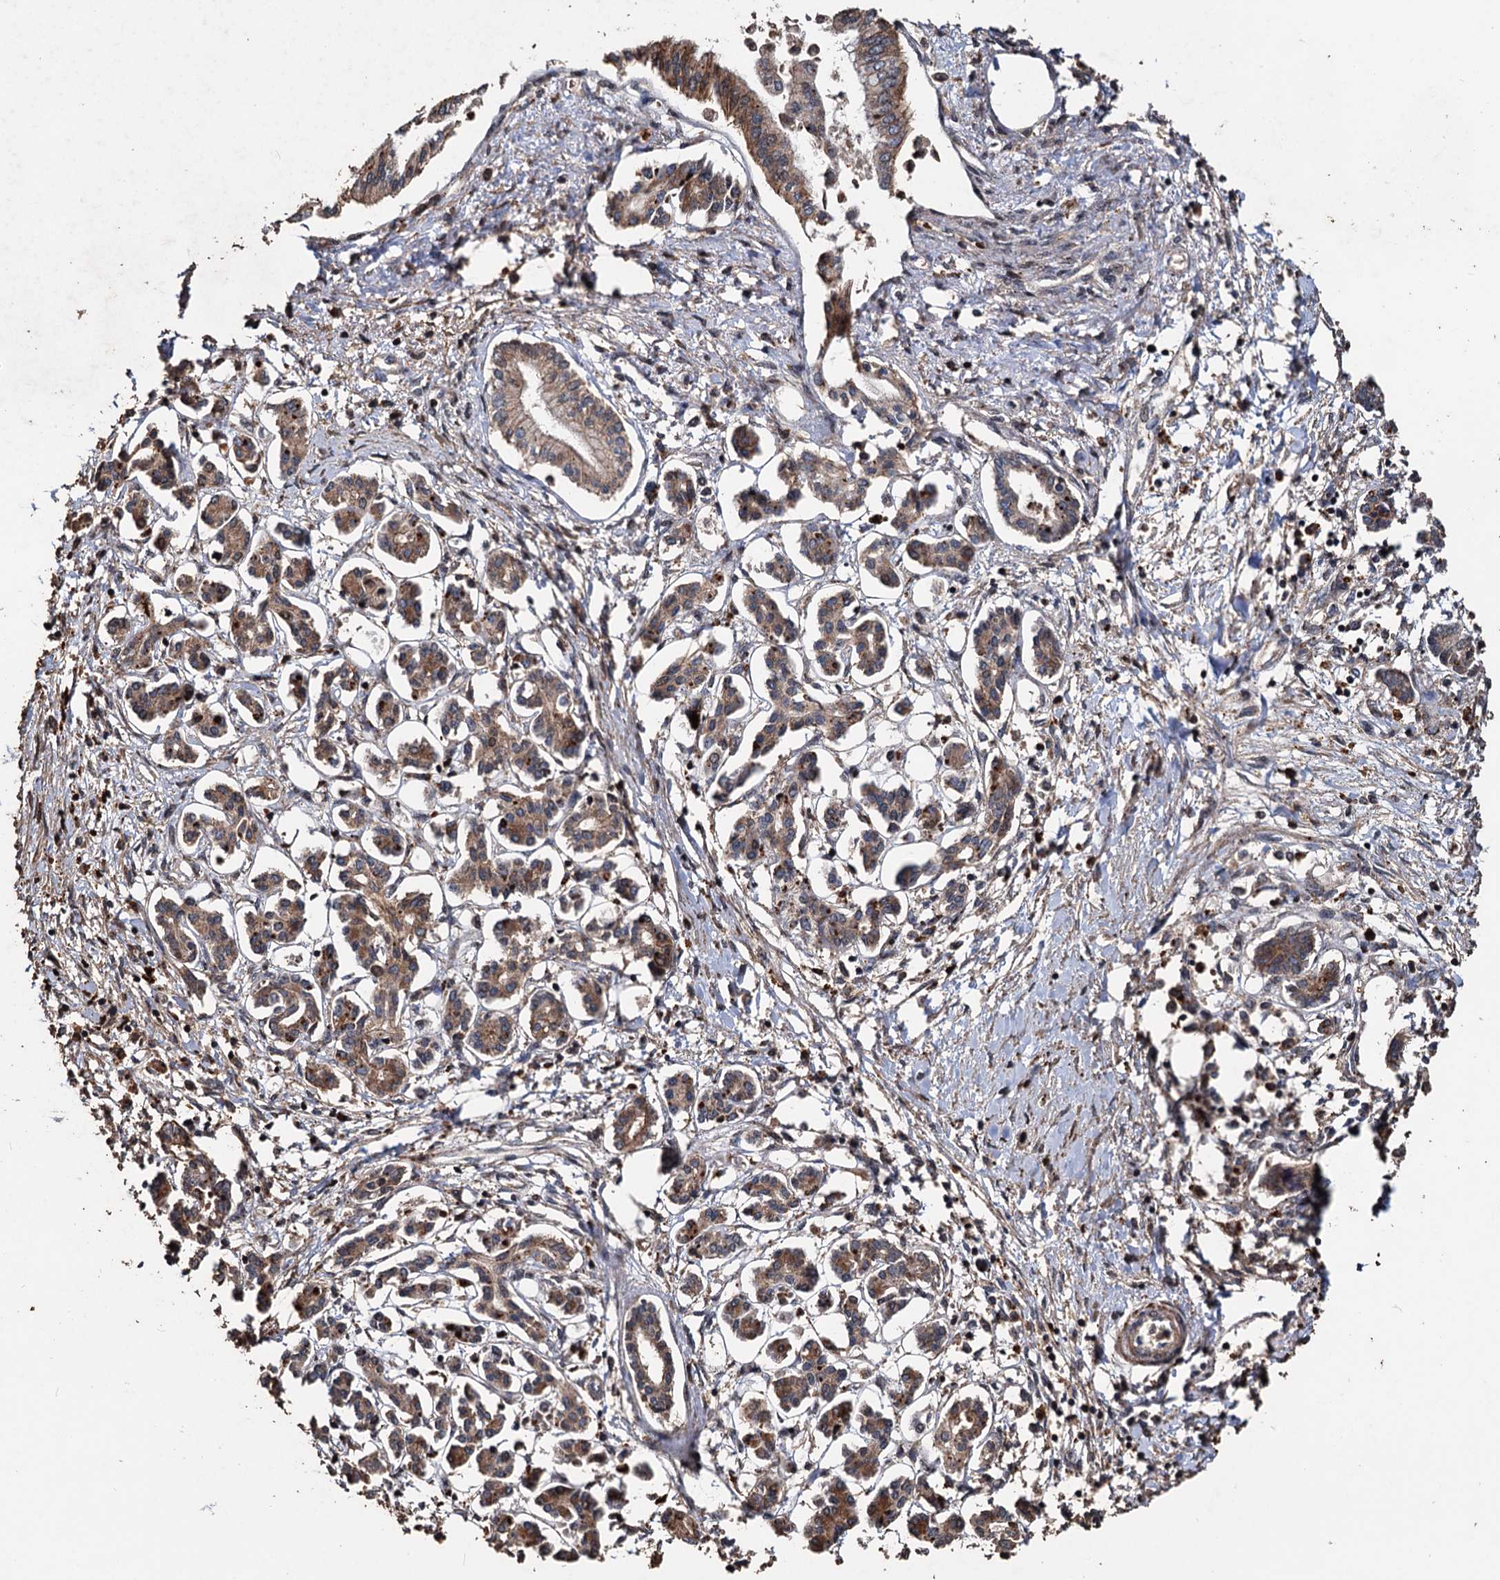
{"staining": {"intensity": "moderate", "quantity": ">75%", "location": "cytoplasmic/membranous"}, "tissue": "pancreatic cancer", "cell_type": "Tumor cells", "image_type": "cancer", "snomed": [{"axis": "morphology", "description": "Adenocarcinoma, NOS"}, {"axis": "topography", "description": "Pancreas"}], "caption": "Immunohistochemical staining of pancreatic cancer shows medium levels of moderate cytoplasmic/membranous staining in approximately >75% of tumor cells.", "gene": "NOTCH2NLA", "patient": {"sex": "female", "age": 50}}